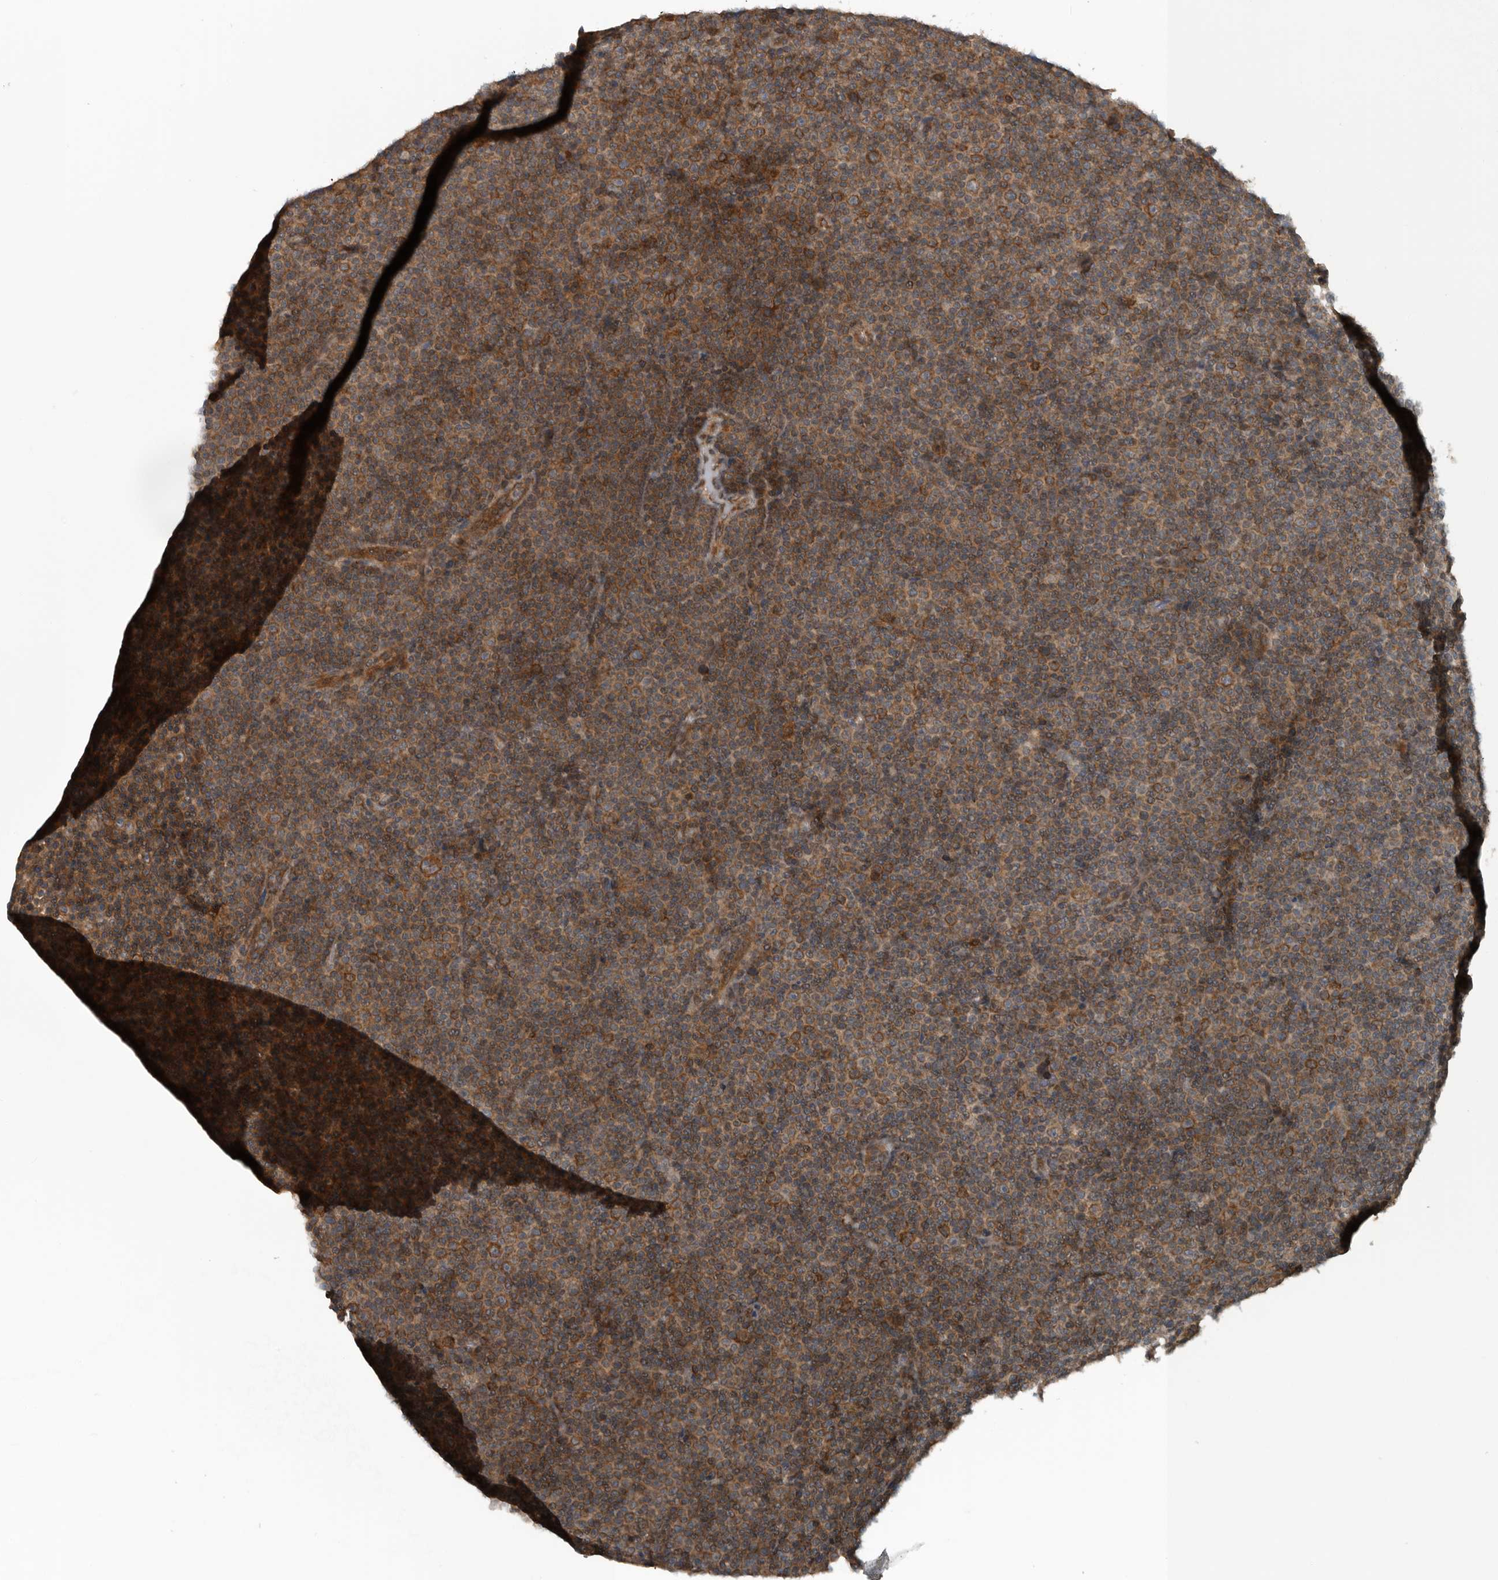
{"staining": {"intensity": "moderate", "quantity": "25%-75%", "location": "cytoplasmic/membranous"}, "tissue": "lymphoma", "cell_type": "Tumor cells", "image_type": "cancer", "snomed": [{"axis": "morphology", "description": "Malignant lymphoma, non-Hodgkin's type, Low grade"}, {"axis": "topography", "description": "Lymph node"}], "caption": "Immunohistochemistry (DAB (3,3'-diaminobenzidine)) staining of low-grade malignant lymphoma, non-Hodgkin's type displays moderate cytoplasmic/membranous protein positivity in about 25%-75% of tumor cells.", "gene": "AMFR", "patient": {"sex": "female", "age": 67}}